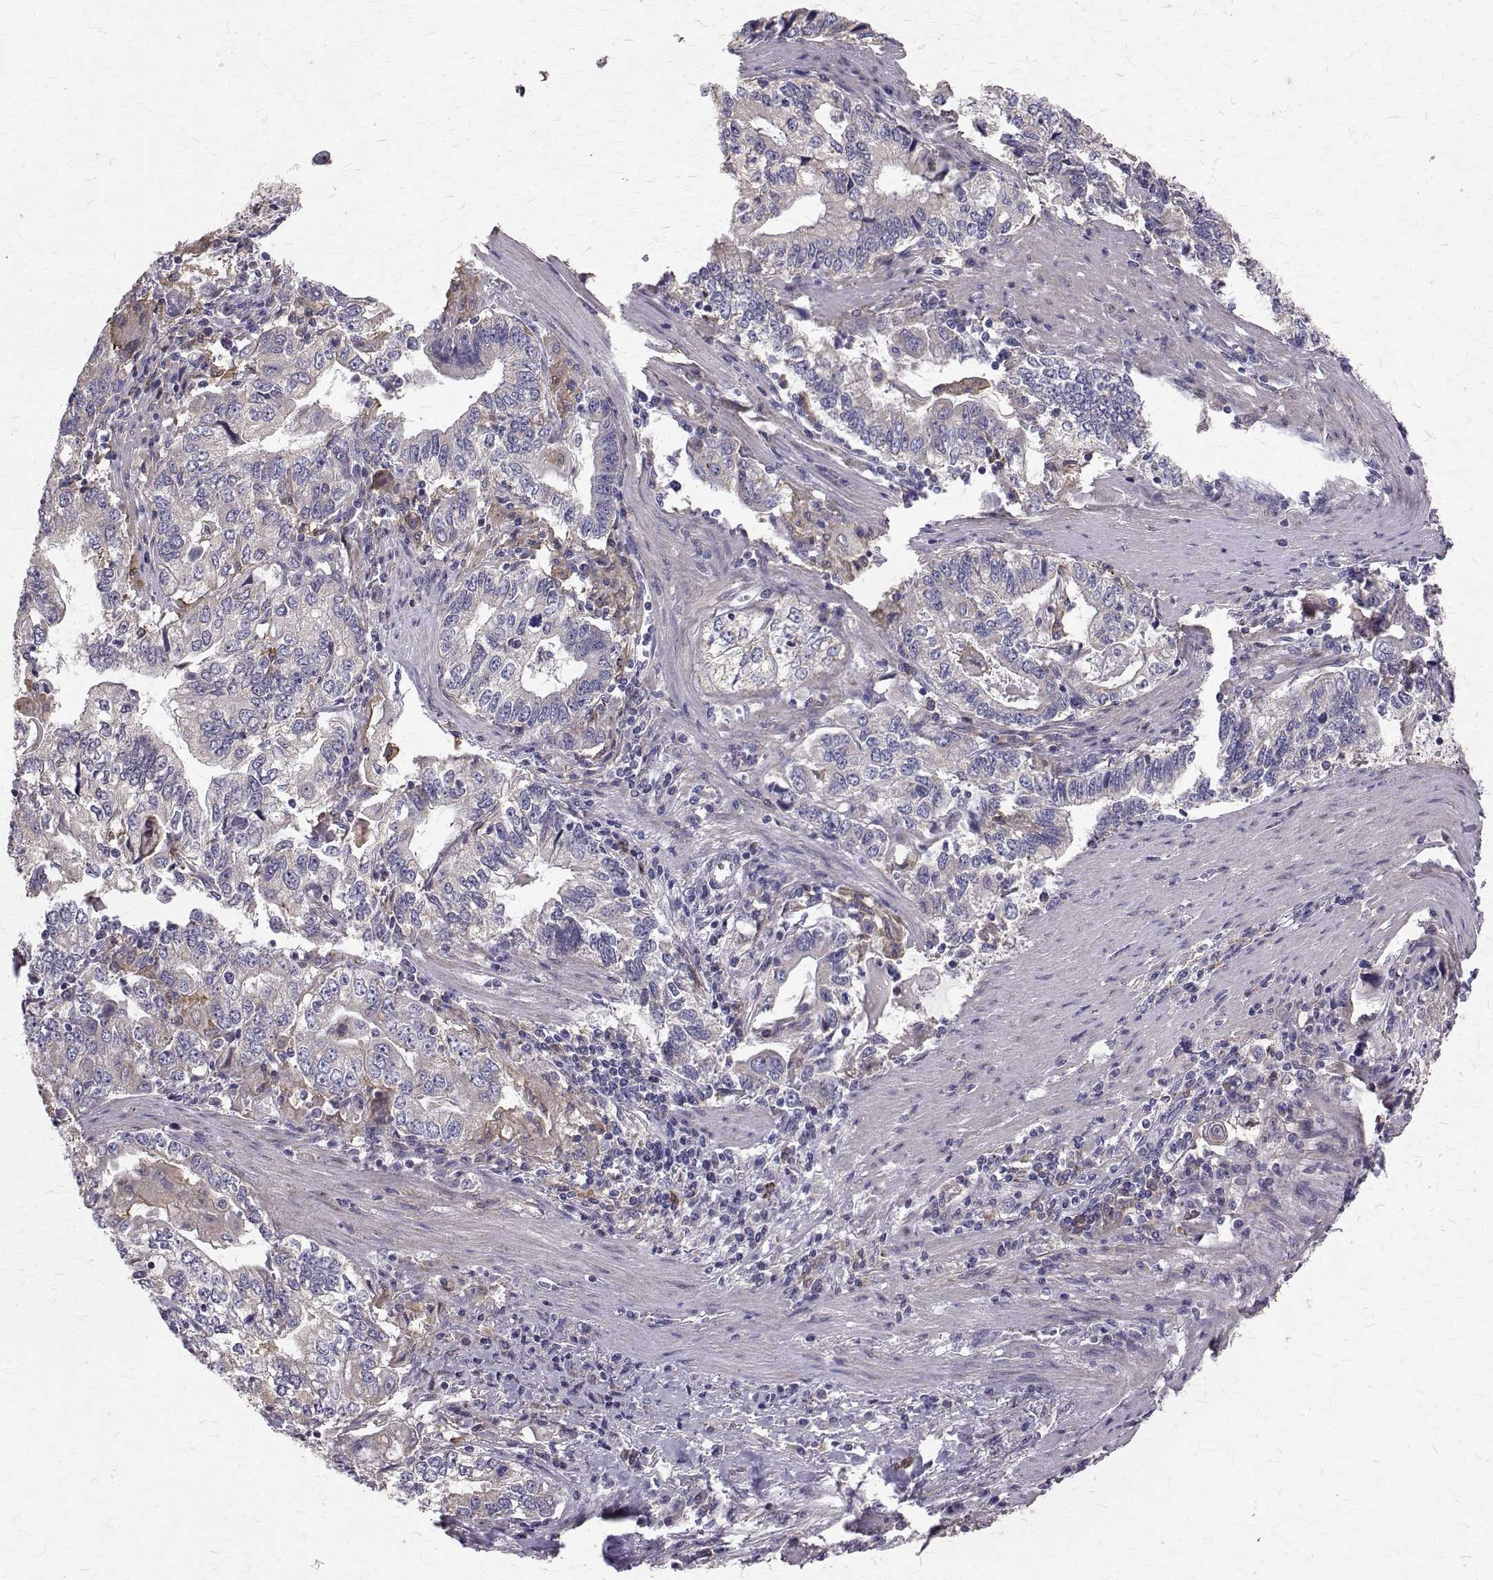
{"staining": {"intensity": "negative", "quantity": "none", "location": "none"}, "tissue": "stomach cancer", "cell_type": "Tumor cells", "image_type": "cancer", "snomed": [{"axis": "morphology", "description": "Adenocarcinoma, NOS"}, {"axis": "topography", "description": "Stomach, lower"}], "caption": "This photomicrograph is of stomach cancer (adenocarcinoma) stained with immunohistochemistry (IHC) to label a protein in brown with the nuclei are counter-stained blue. There is no positivity in tumor cells.", "gene": "CCDC89", "patient": {"sex": "female", "age": 72}}